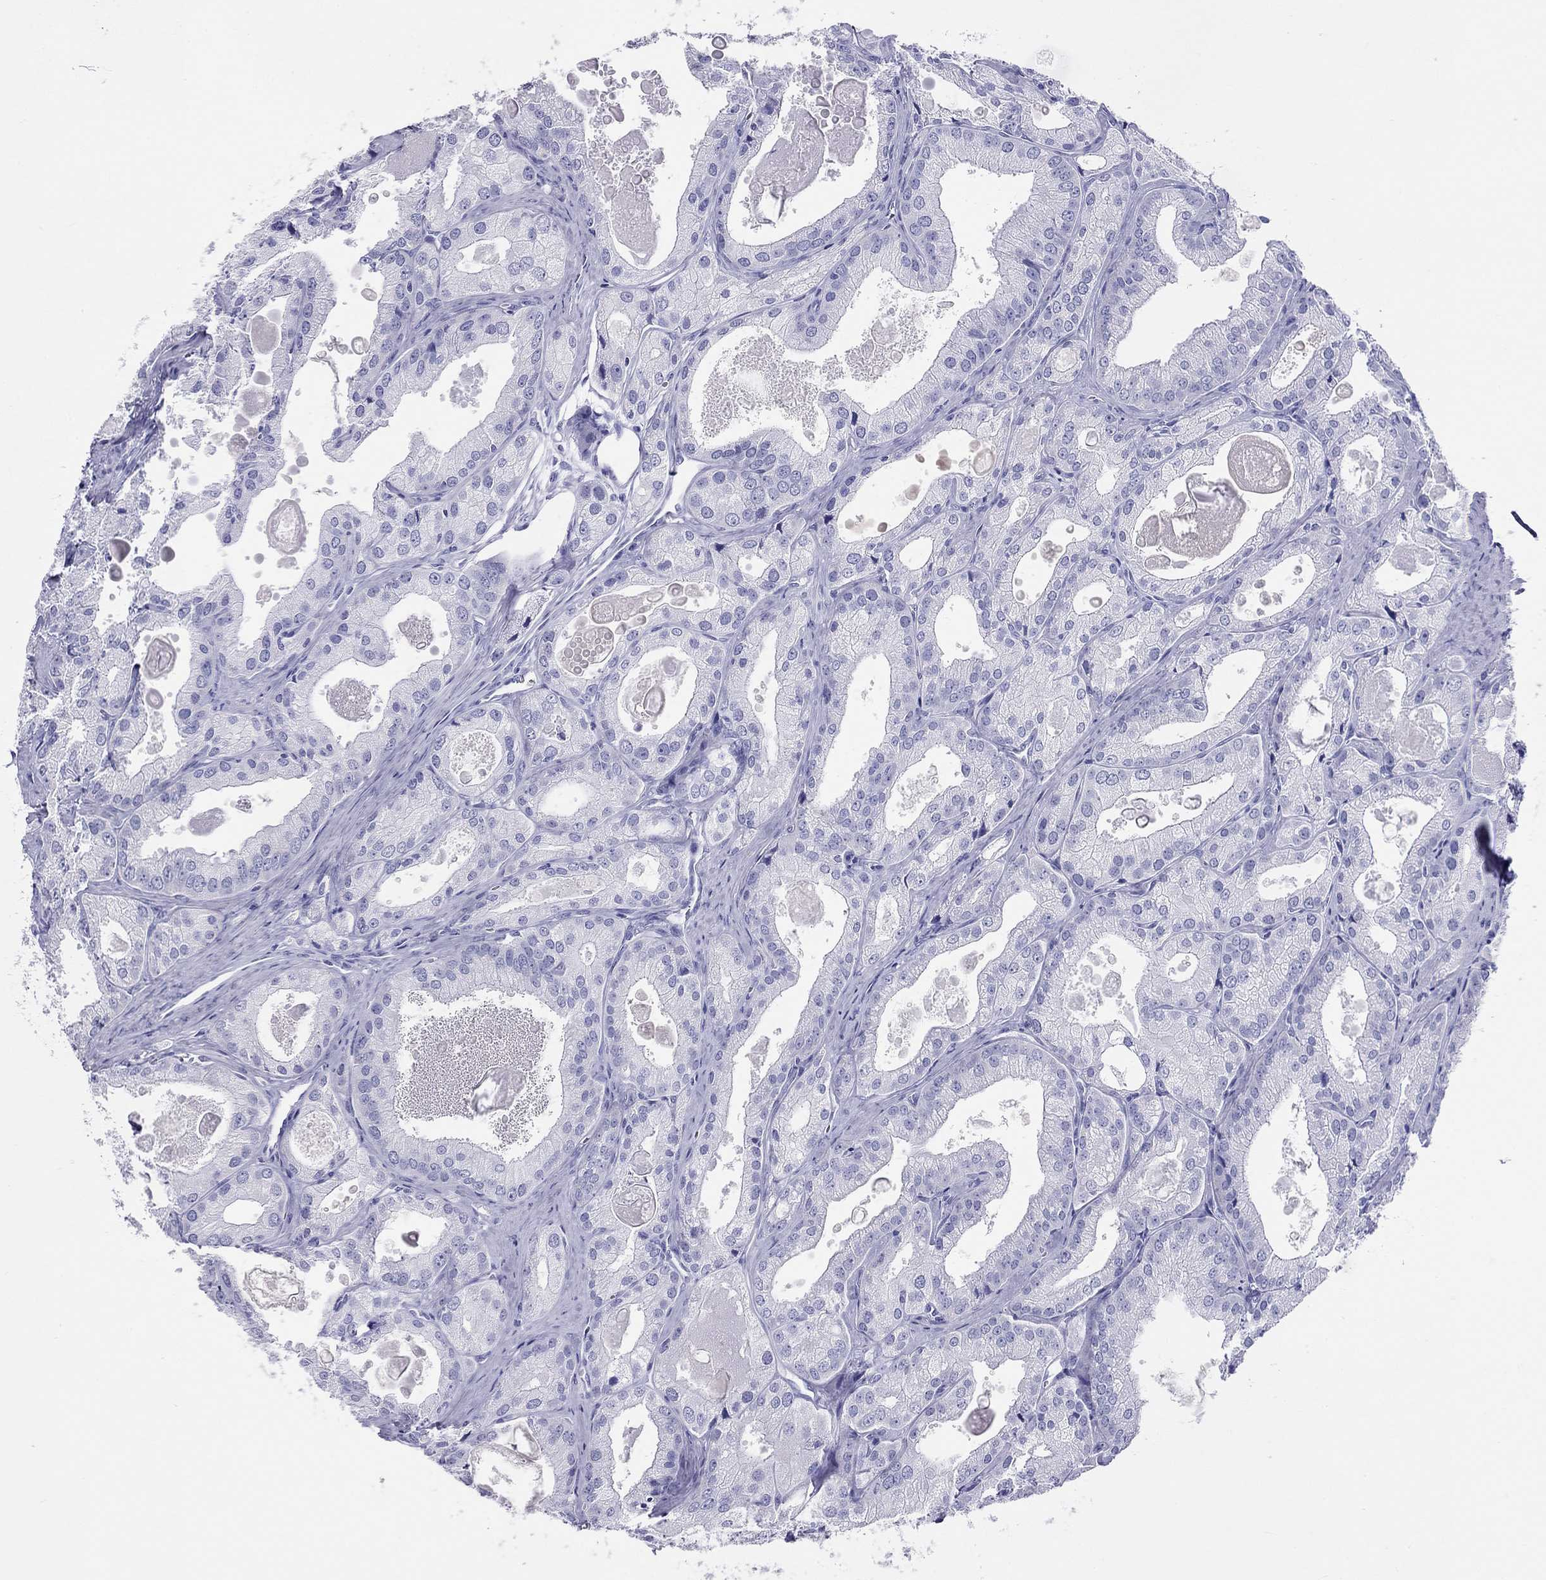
{"staining": {"intensity": "negative", "quantity": "none", "location": "none"}, "tissue": "prostate cancer", "cell_type": "Tumor cells", "image_type": "cancer", "snomed": [{"axis": "morphology", "description": "Adenocarcinoma, NOS"}, {"axis": "morphology", "description": "Adenocarcinoma, High grade"}, {"axis": "topography", "description": "Prostate"}], "caption": "DAB immunohistochemical staining of prostate cancer reveals no significant positivity in tumor cells. Brightfield microscopy of IHC stained with DAB (3,3'-diaminobenzidine) (brown) and hematoxylin (blue), captured at high magnification.", "gene": "DPY19L2", "patient": {"sex": "male", "age": 70}}